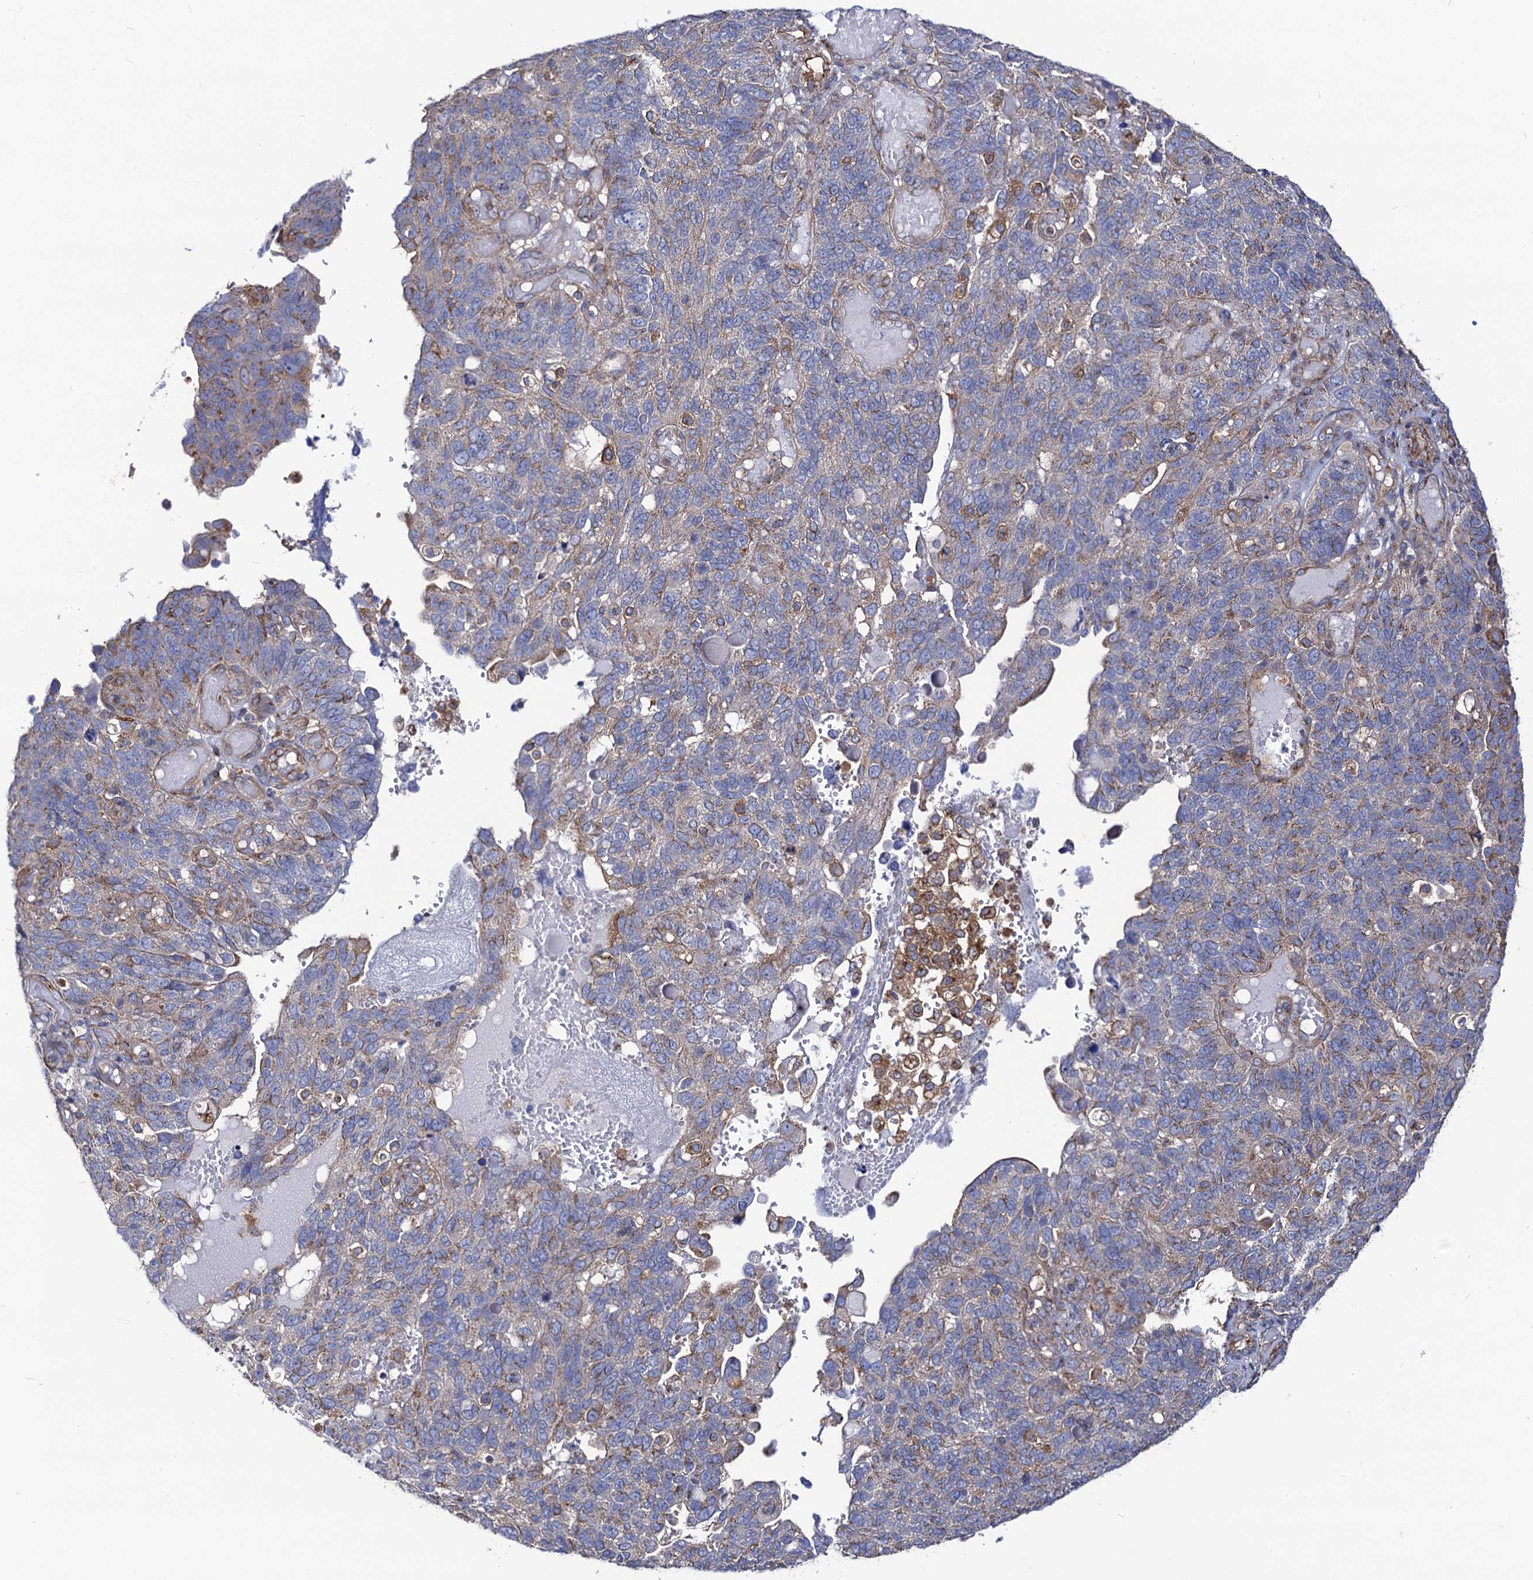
{"staining": {"intensity": "moderate", "quantity": "<25%", "location": "cytoplasmic/membranous"}, "tissue": "endometrial cancer", "cell_type": "Tumor cells", "image_type": "cancer", "snomed": [{"axis": "morphology", "description": "Adenocarcinoma, NOS"}, {"axis": "topography", "description": "Endometrium"}], "caption": "IHC of human endometrial adenocarcinoma displays low levels of moderate cytoplasmic/membranous expression in about <25% of tumor cells.", "gene": "DYDC1", "patient": {"sex": "female", "age": 66}}